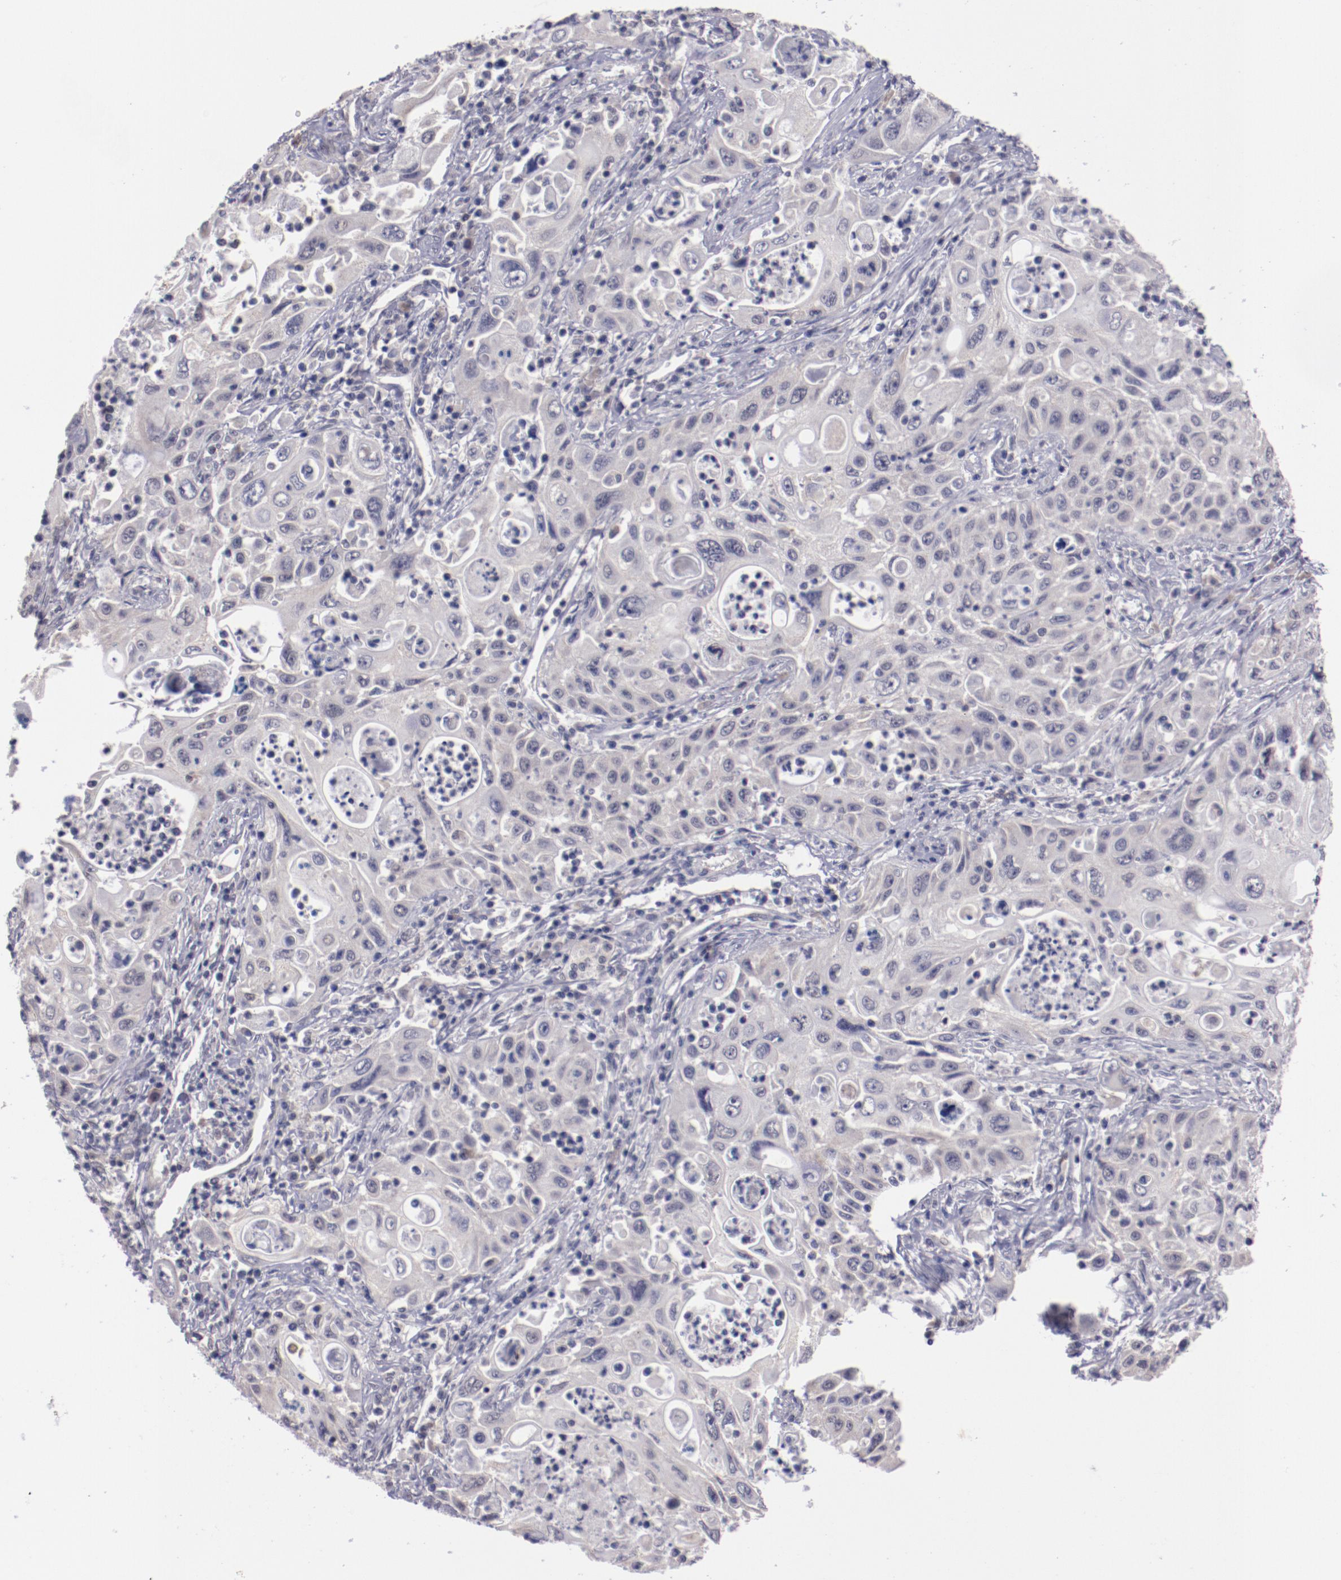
{"staining": {"intensity": "negative", "quantity": "none", "location": "none"}, "tissue": "pancreatic cancer", "cell_type": "Tumor cells", "image_type": "cancer", "snomed": [{"axis": "morphology", "description": "Adenocarcinoma, NOS"}, {"axis": "topography", "description": "Pancreas"}], "caption": "IHC photomicrograph of neoplastic tissue: pancreatic cancer stained with DAB reveals no significant protein staining in tumor cells.", "gene": "NRXN3", "patient": {"sex": "male", "age": 70}}